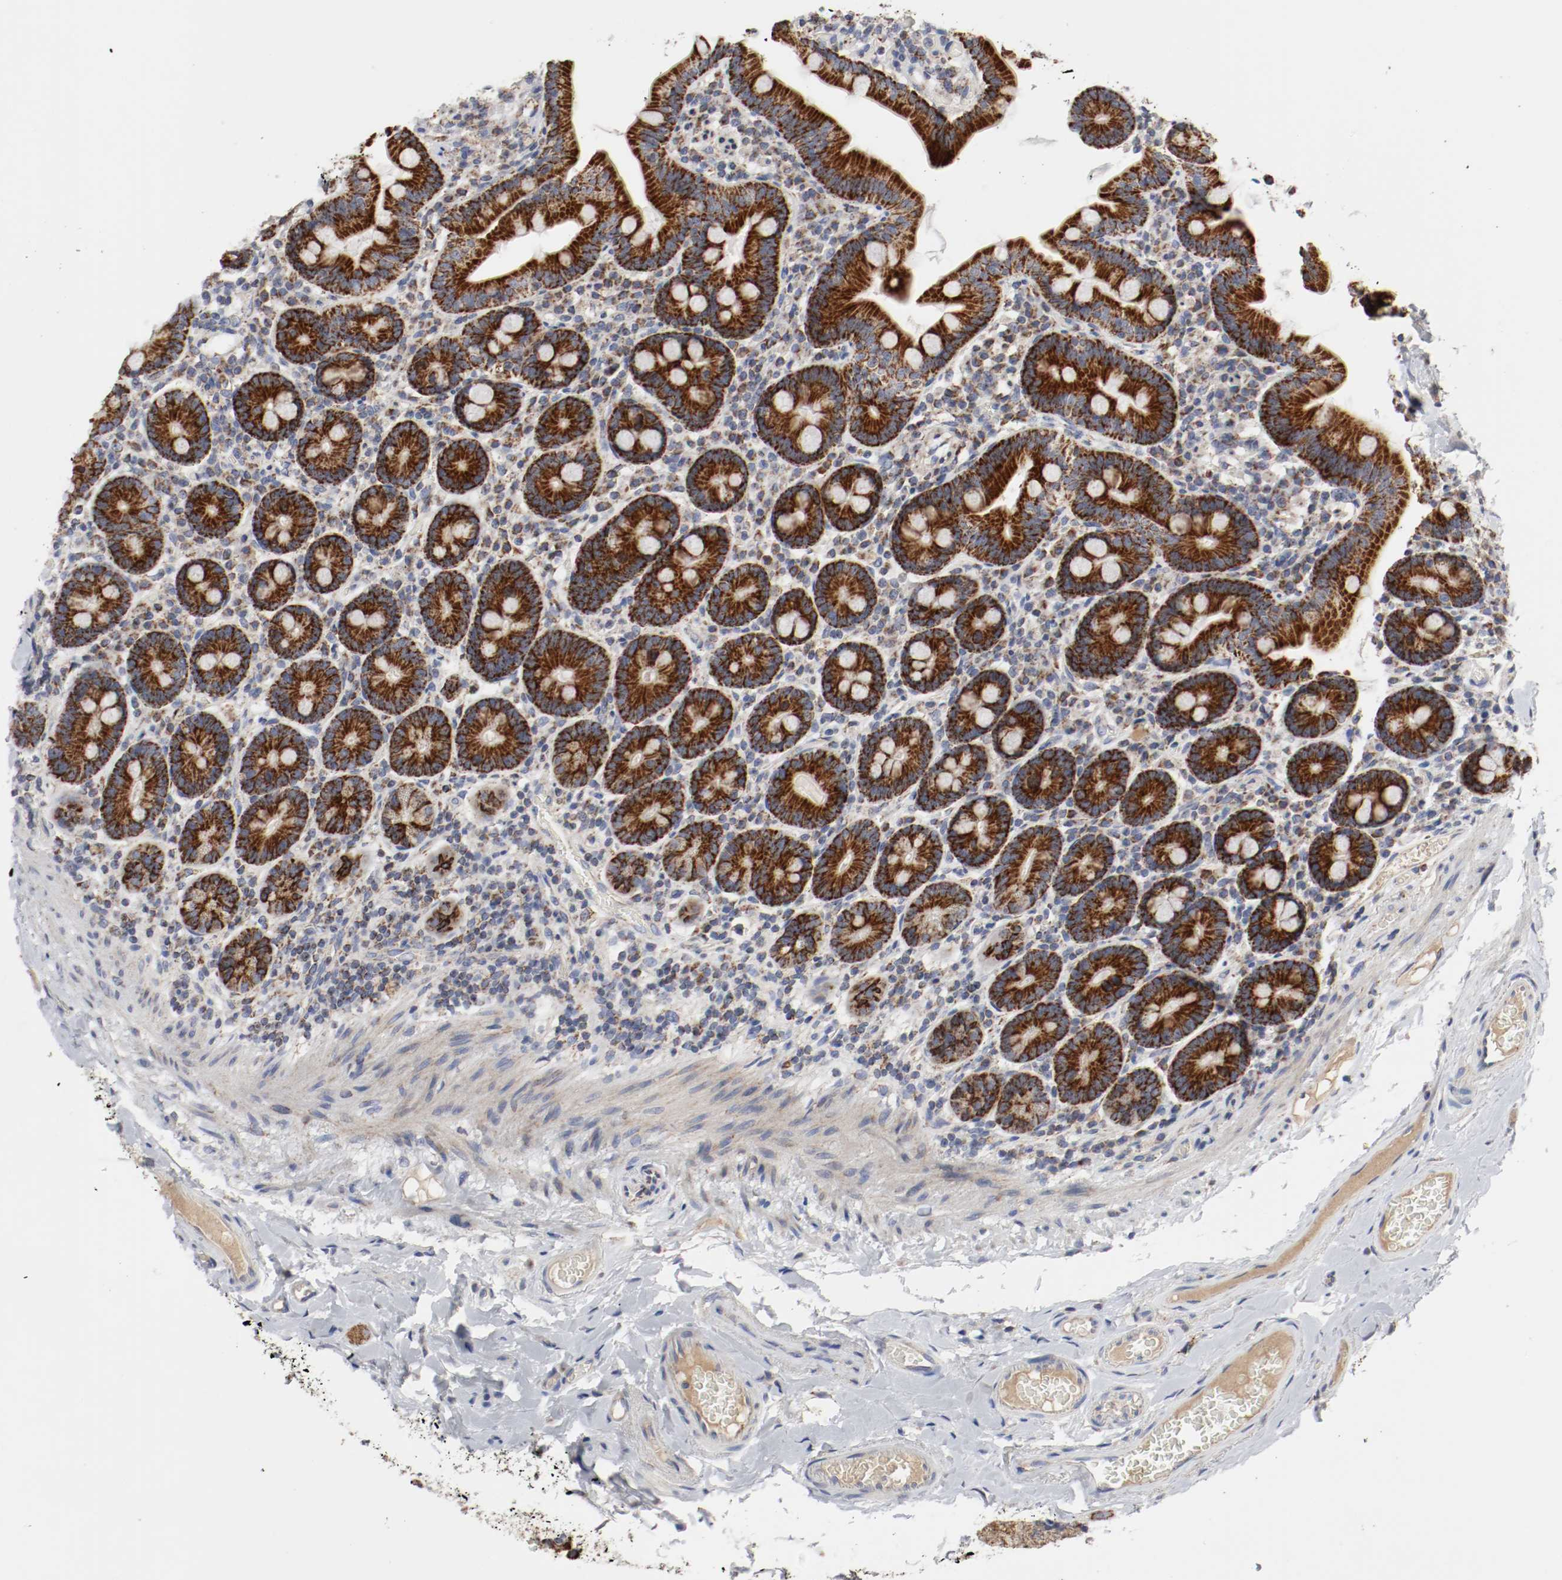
{"staining": {"intensity": "strong", "quantity": ">75%", "location": "cytoplasmic/membranous"}, "tissue": "duodenum", "cell_type": "Glandular cells", "image_type": "normal", "snomed": [{"axis": "morphology", "description": "Normal tissue, NOS"}, {"axis": "topography", "description": "Duodenum"}], "caption": "Brown immunohistochemical staining in unremarkable duodenum exhibits strong cytoplasmic/membranous expression in approximately >75% of glandular cells. (Stains: DAB (3,3'-diaminobenzidine) in brown, nuclei in blue, Microscopy: brightfield microscopy at high magnification).", "gene": "AFG3L2", "patient": {"sex": "male", "age": 66}}